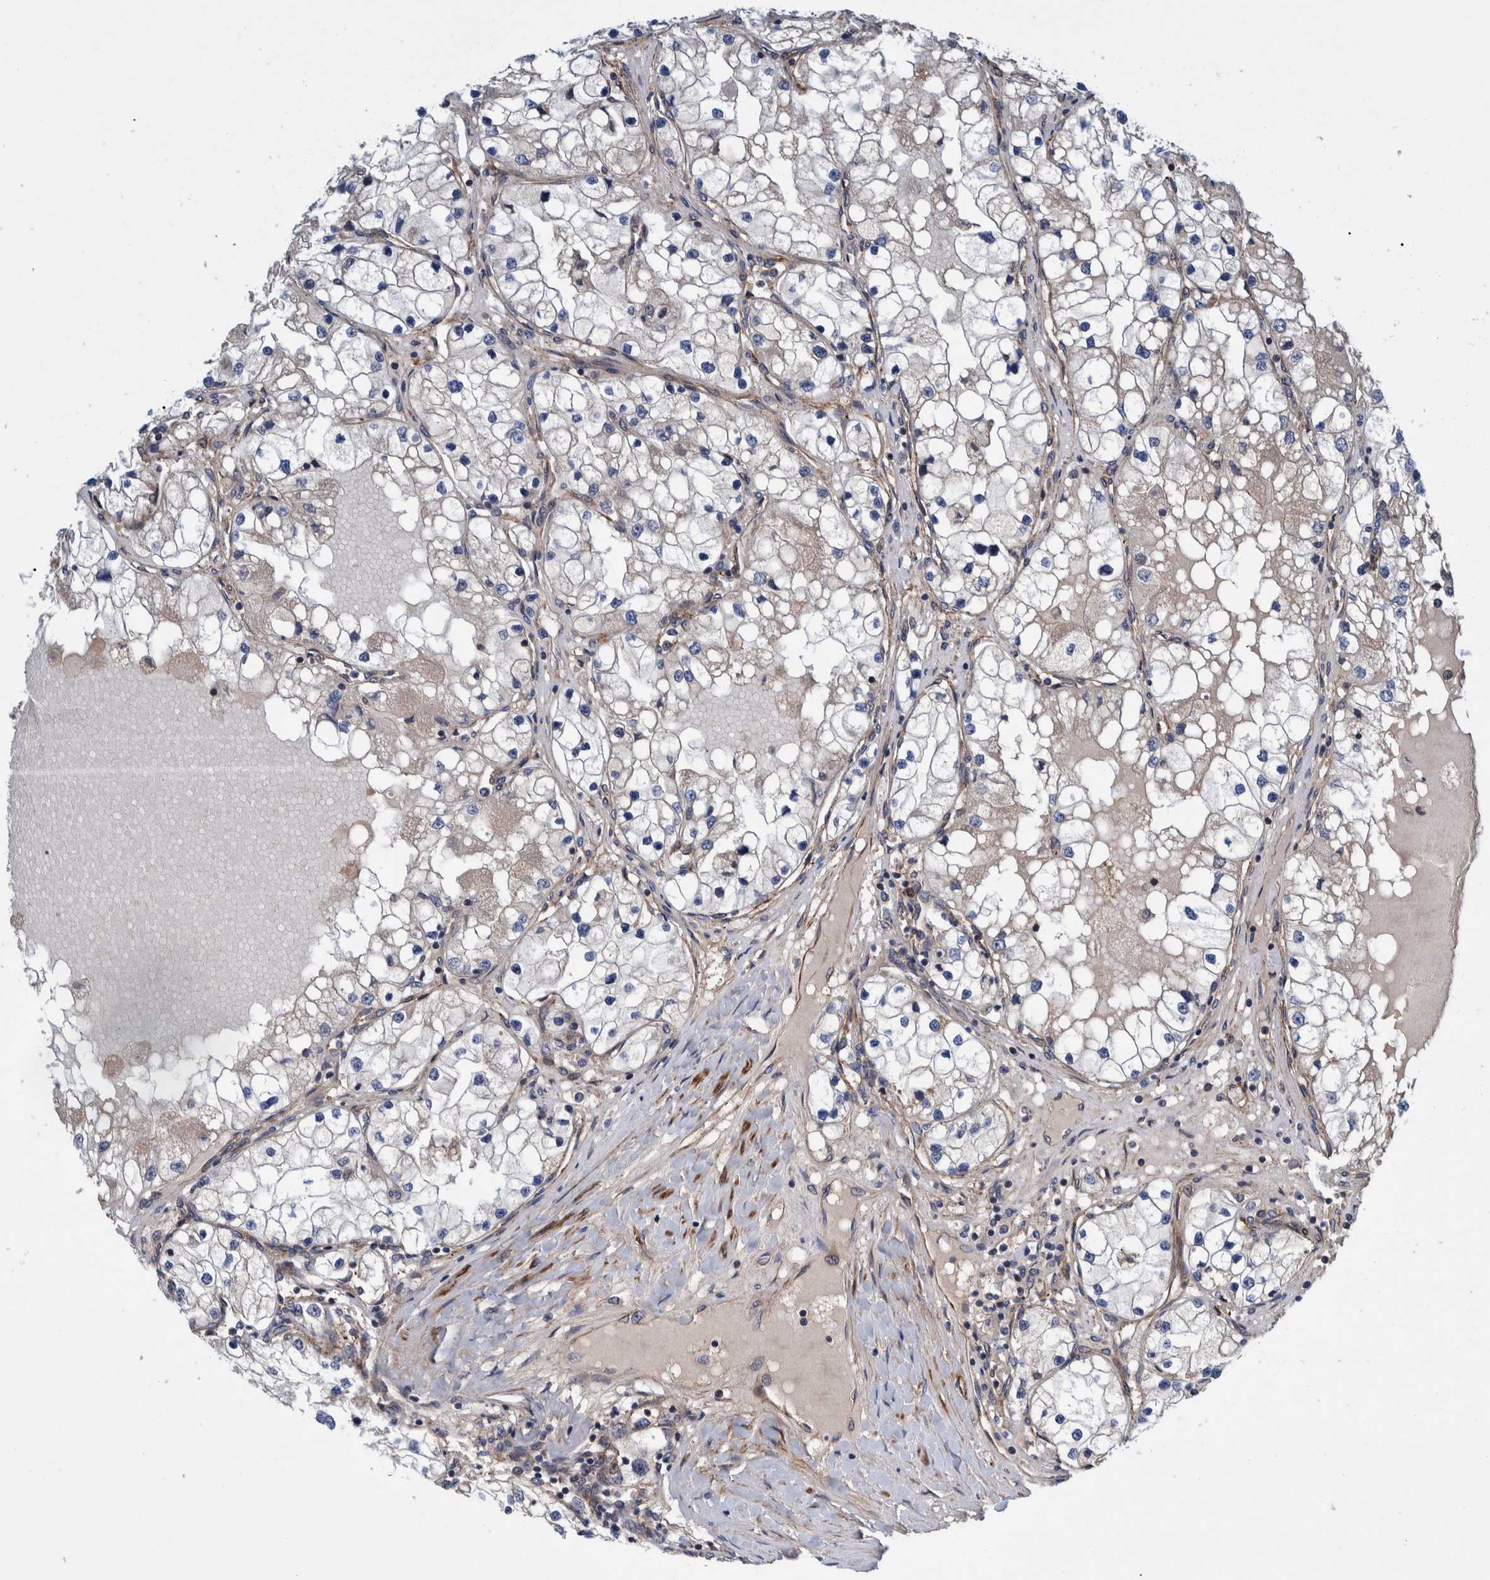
{"staining": {"intensity": "weak", "quantity": "25%-75%", "location": "cytoplasmic/membranous"}, "tissue": "renal cancer", "cell_type": "Tumor cells", "image_type": "cancer", "snomed": [{"axis": "morphology", "description": "Adenocarcinoma, NOS"}, {"axis": "topography", "description": "Kidney"}], "caption": "This is a micrograph of immunohistochemistry (IHC) staining of adenocarcinoma (renal), which shows weak staining in the cytoplasmic/membranous of tumor cells.", "gene": "GRPEL2", "patient": {"sex": "male", "age": 68}}